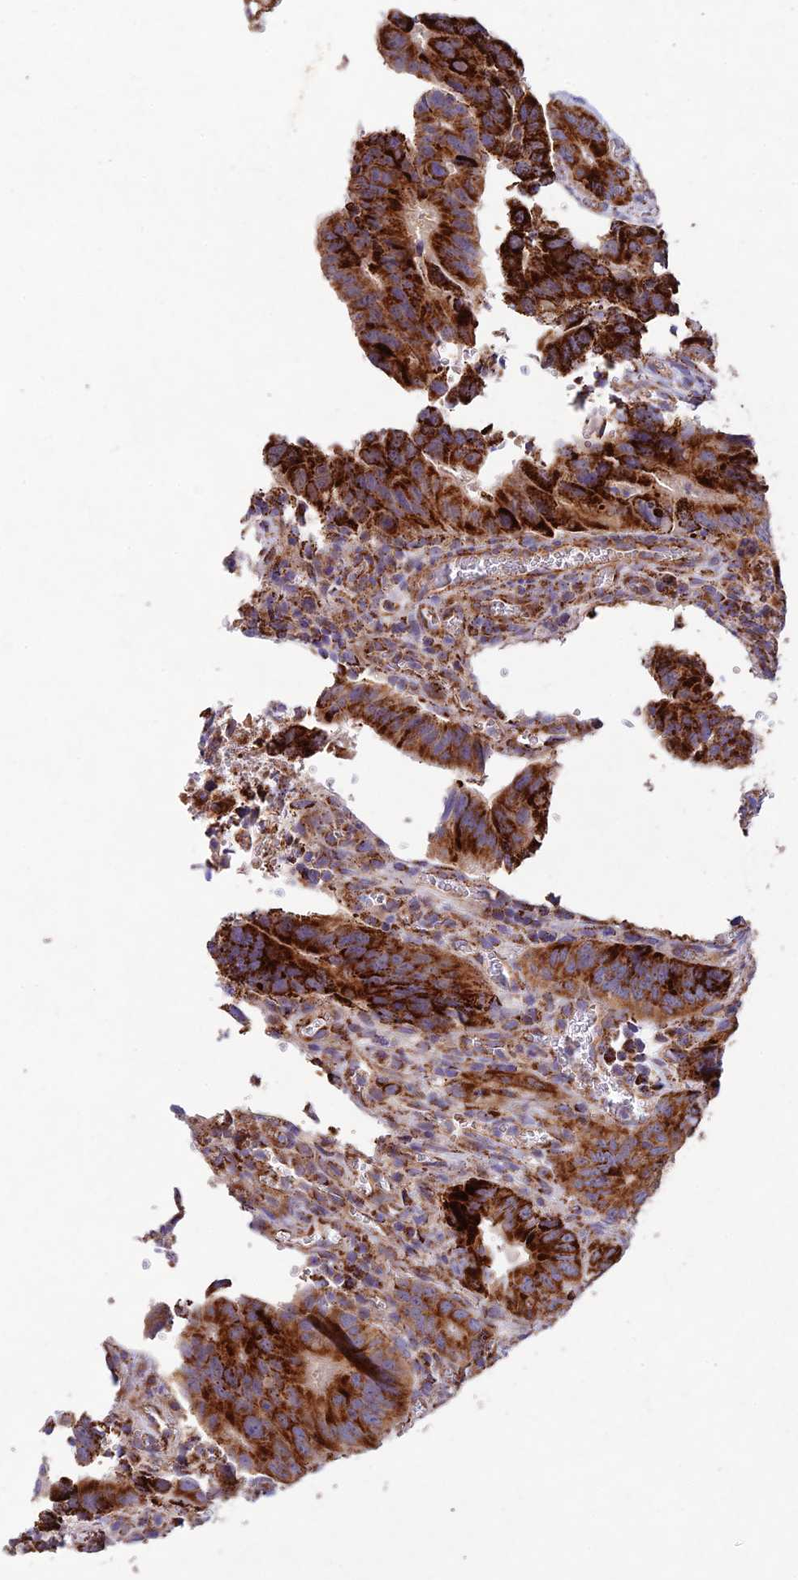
{"staining": {"intensity": "strong", "quantity": ">75%", "location": "cytoplasmic/membranous"}, "tissue": "colorectal cancer", "cell_type": "Tumor cells", "image_type": "cancer", "snomed": [{"axis": "morphology", "description": "Adenocarcinoma, NOS"}, {"axis": "topography", "description": "Colon"}], "caption": "Colorectal cancer stained for a protein demonstrates strong cytoplasmic/membranous positivity in tumor cells. The staining was performed using DAB (3,3'-diaminobenzidine) to visualize the protein expression in brown, while the nuclei were stained in blue with hematoxylin (Magnification: 20x).", "gene": "KHDC3L", "patient": {"sex": "male", "age": 84}}